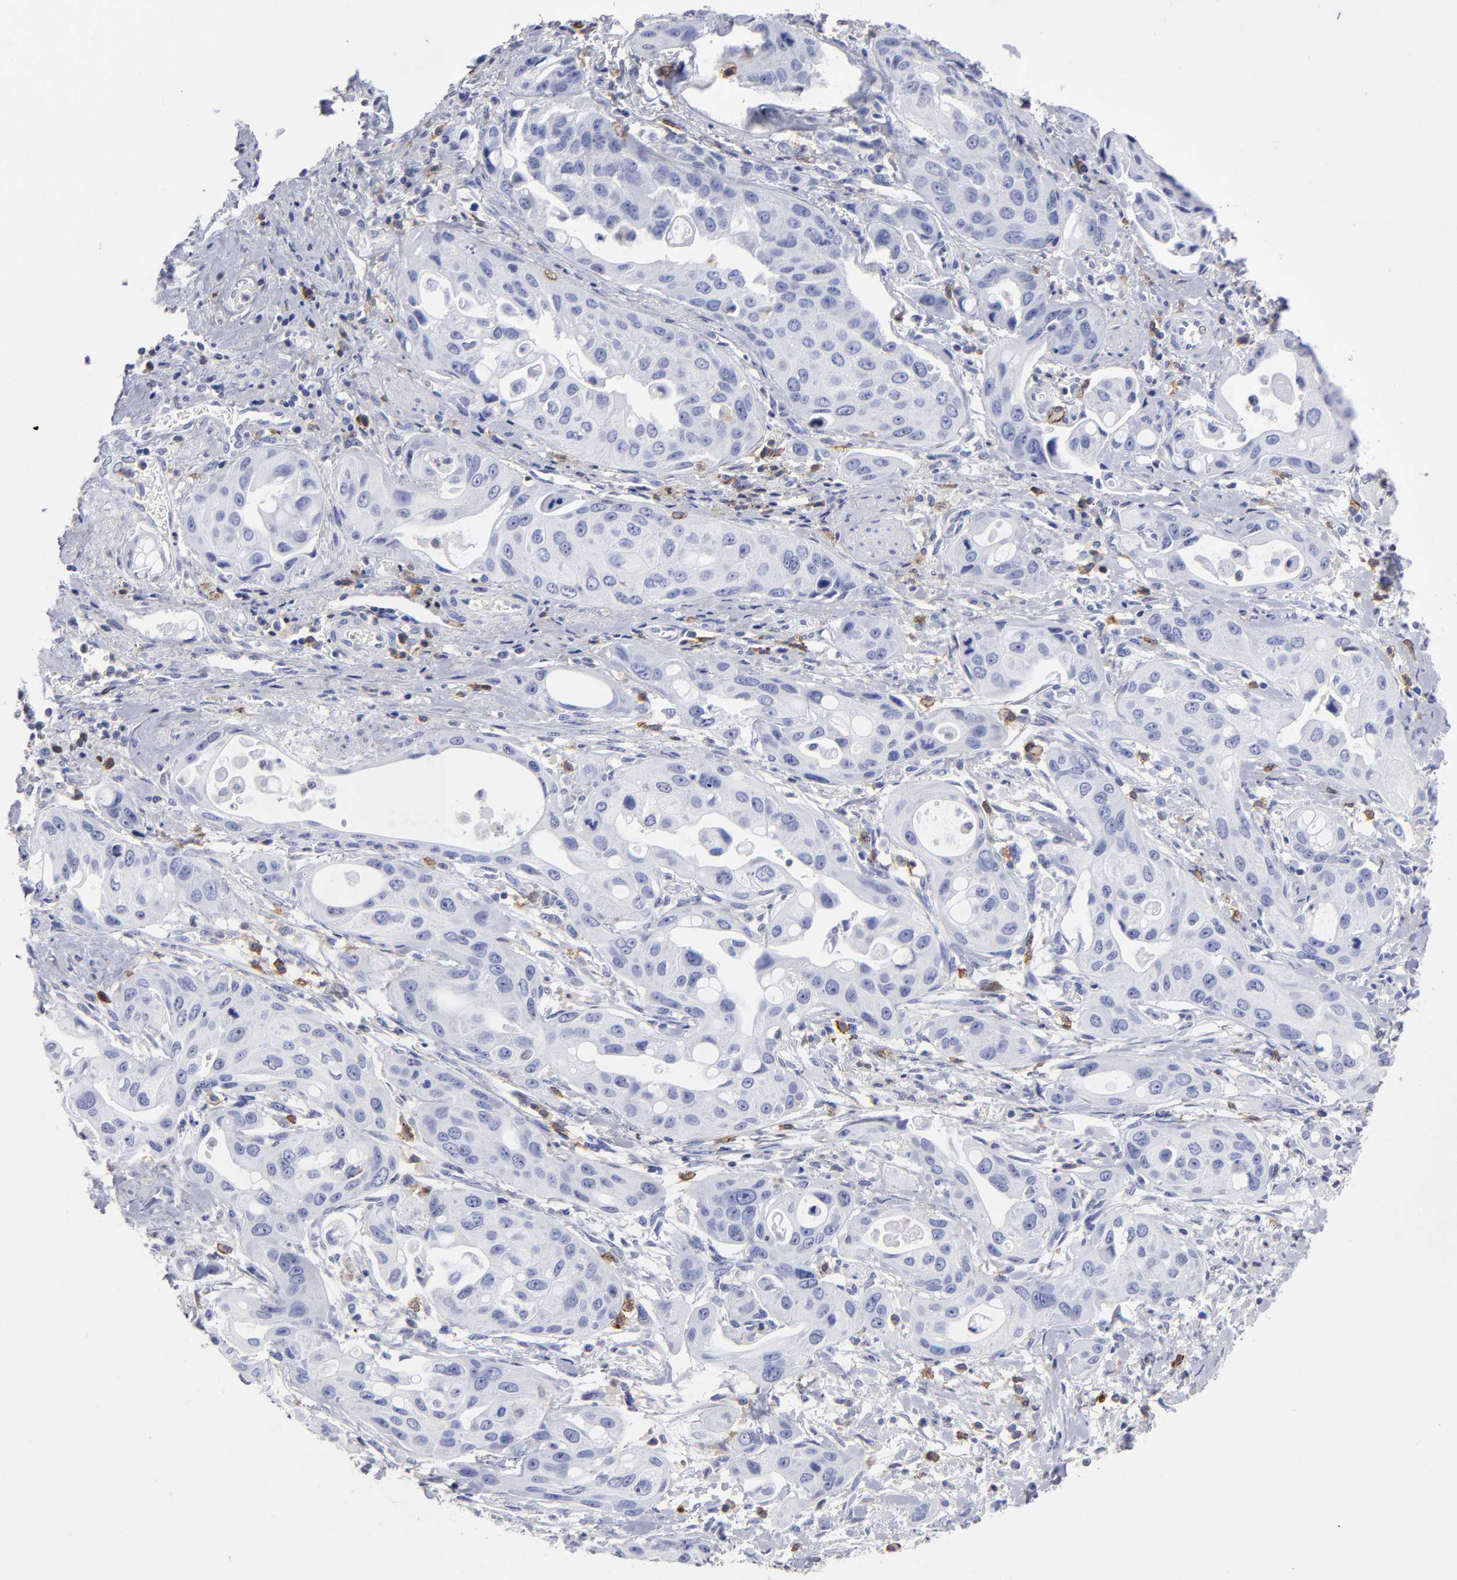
{"staining": {"intensity": "negative", "quantity": "none", "location": "none"}, "tissue": "pancreatic cancer", "cell_type": "Tumor cells", "image_type": "cancer", "snomed": [{"axis": "morphology", "description": "Adenocarcinoma, NOS"}, {"axis": "topography", "description": "Pancreas"}], "caption": "High magnification brightfield microscopy of pancreatic cancer (adenocarcinoma) stained with DAB (3,3'-diaminobenzidine) (brown) and counterstained with hematoxylin (blue): tumor cells show no significant staining.", "gene": "LAT2", "patient": {"sex": "female", "age": 60}}